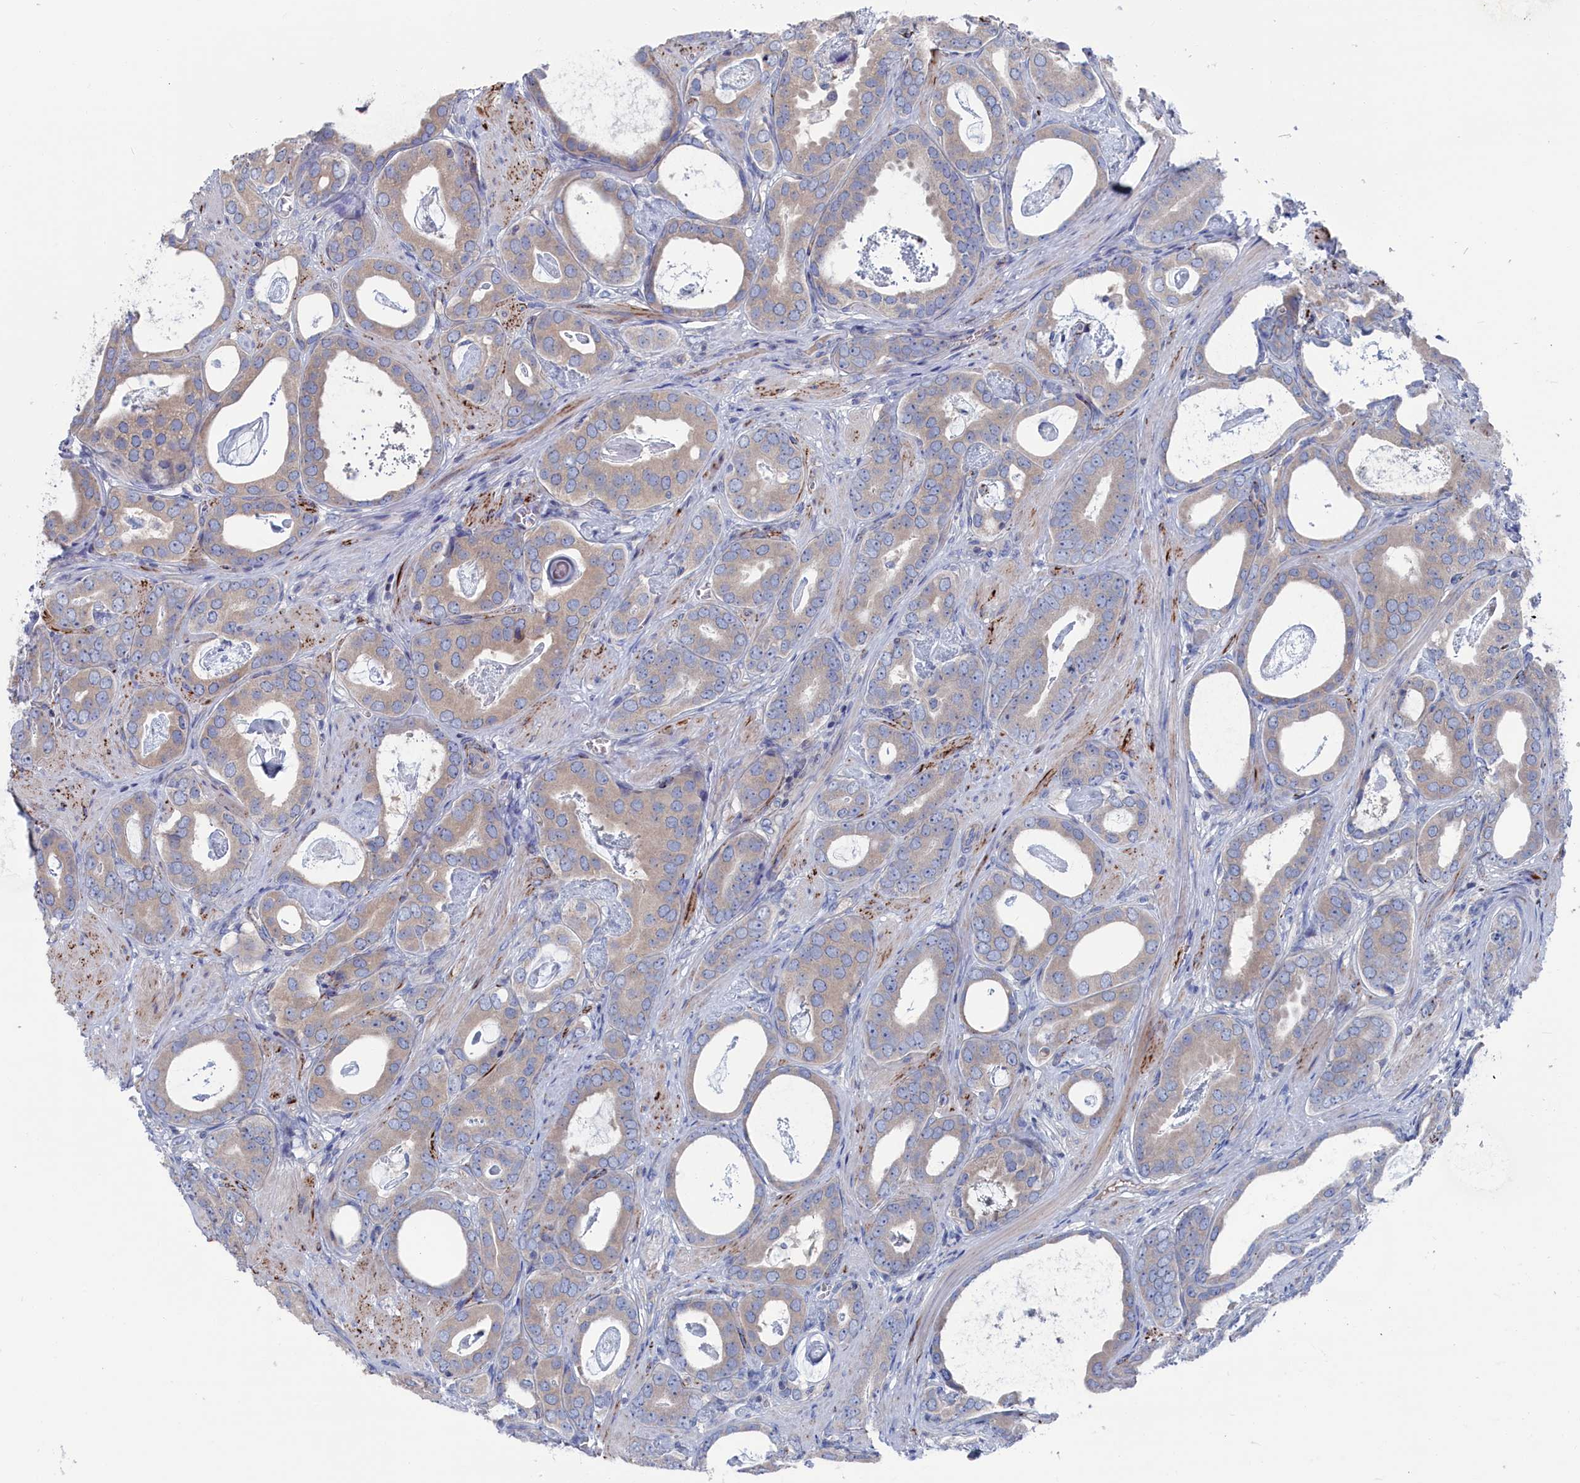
{"staining": {"intensity": "weak", "quantity": "25%-75%", "location": "cytoplasmic/membranous"}, "tissue": "prostate cancer", "cell_type": "Tumor cells", "image_type": "cancer", "snomed": [{"axis": "morphology", "description": "Adenocarcinoma, Low grade"}, {"axis": "topography", "description": "Prostate"}], "caption": "This is an image of immunohistochemistry staining of prostate cancer (low-grade adenocarcinoma), which shows weak staining in the cytoplasmic/membranous of tumor cells.", "gene": "CEND1", "patient": {"sex": "male", "age": 71}}